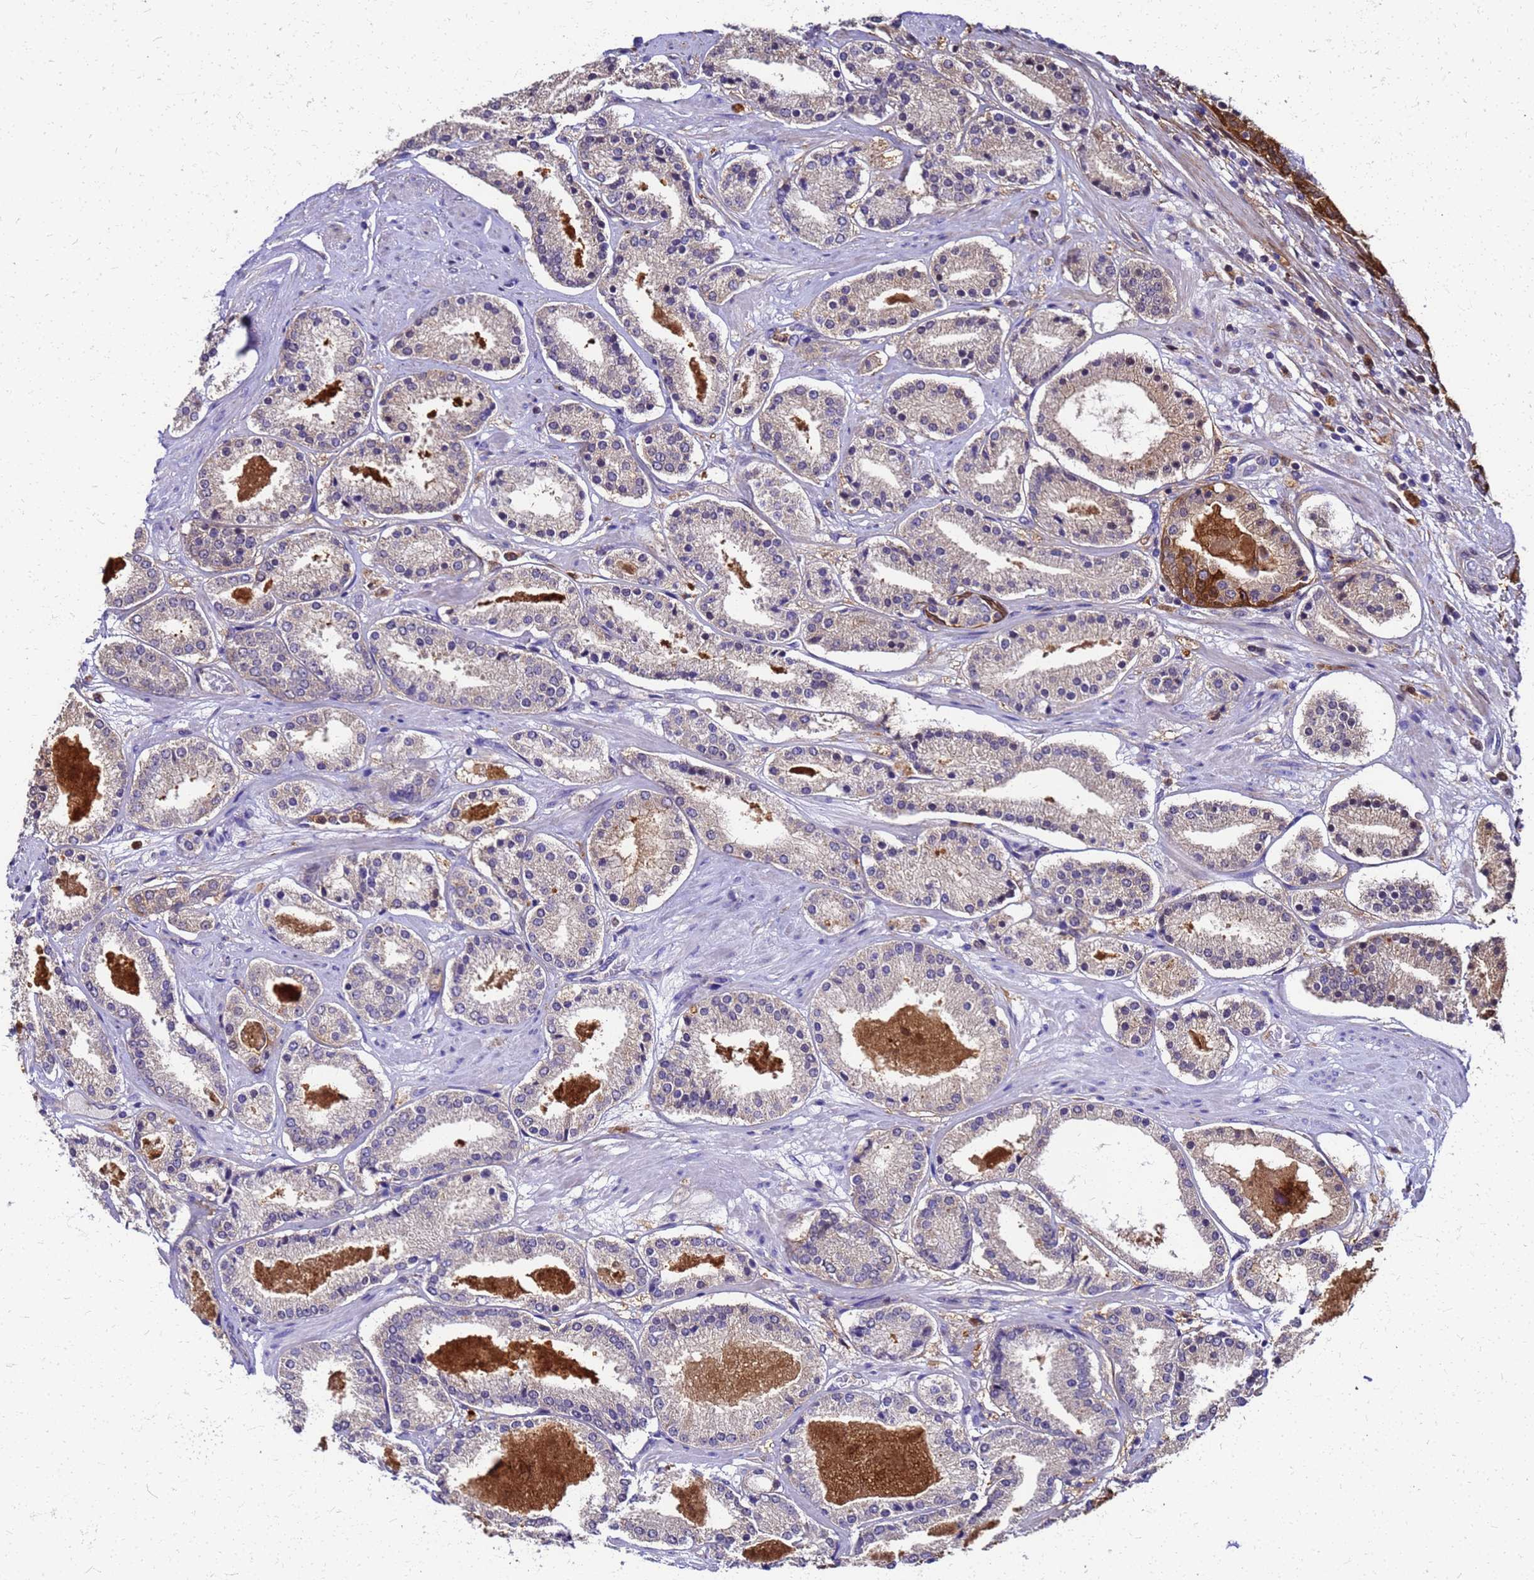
{"staining": {"intensity": "moderate", "quantity": "<25%", "location": "cytoplasmic/membranous"}, "tissue": "prostate cancer", "cell_type": "Tumor cells", "image_type": "cancer", "snomed": [{"axis": "morphology", "description": "Adenocarcinoma, High grade"}, {"axis": "topography", "description": "Prostate"}], "caption": "Immunohistochemical staining of high-grade adenocarcinoma (prostate) displays low levels of moderate cytoplasmic/membranous protein expression in approximately <25% of tumor cells. Immunohistochemistry (ihc) stains the protein of interest in brown and the nuclei are stained blue.", "gene": "S100A11", "patient": {"sex": "male", "age": 63}}